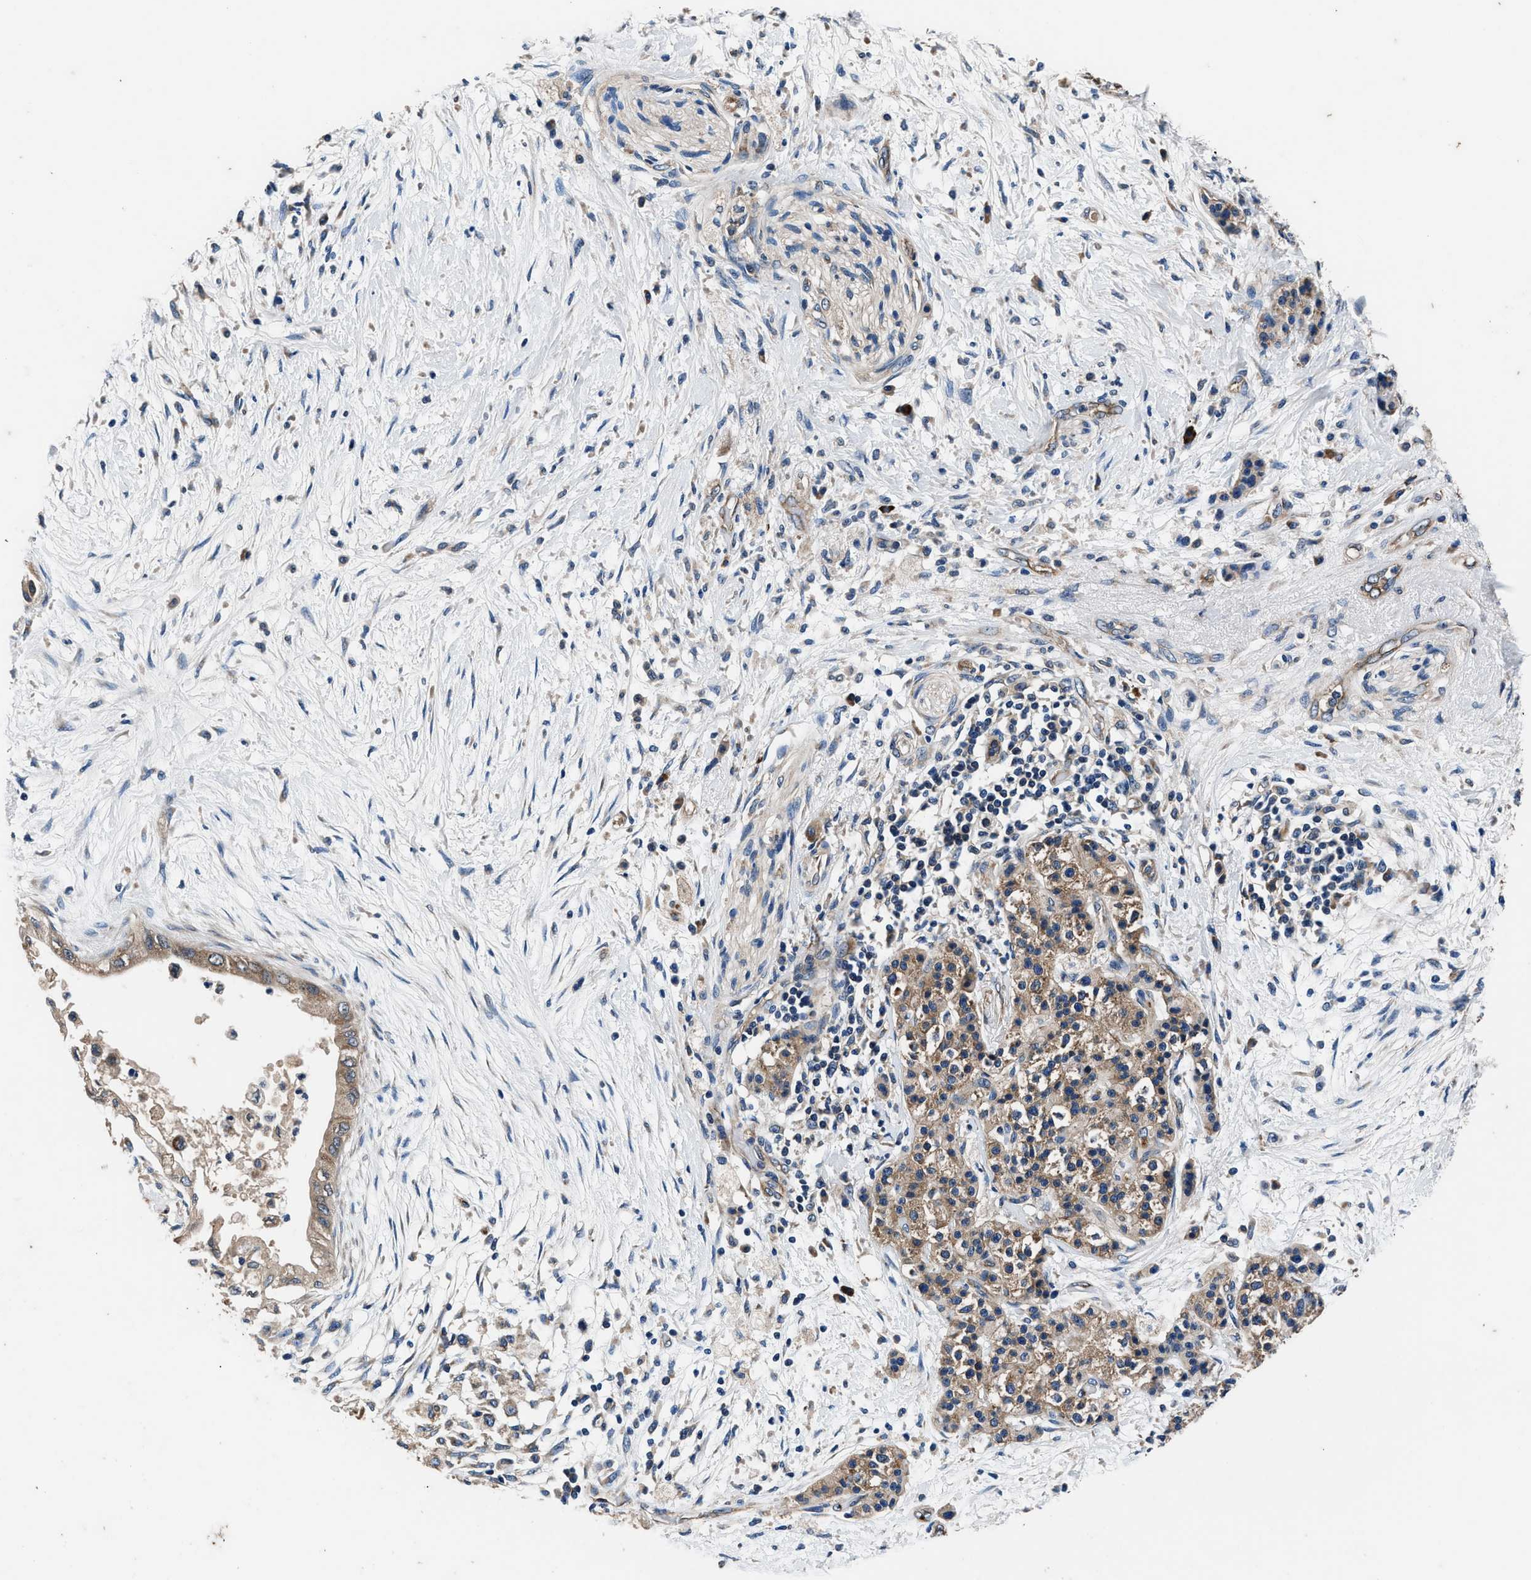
{"staining": {"intensity": "moderate", "quantity": "25%-75%", "location": "cytoplasmic/membranous"}, "tissue": "pancreatic cancer", "cell_type": "Tumor cells", "image_type": "cancer", "snomed": [{"axis": "morphology", "description": "Normal tissue, NOS"}, {"axis": "morphology", "description": "Adenocarcinoma, NOS"}, {"axis": "topography", "description": "Pancreas"}, {"axis": "topography", "description": "Duodenum"}], "caption": "A brown stain highlights moderate cytoplasmic/membranous expression of a protein in pancreatic adenocarcinoma tumor cells.", "gene": "DHRS7B", "patient": {"sex": "female", "age": 60}}